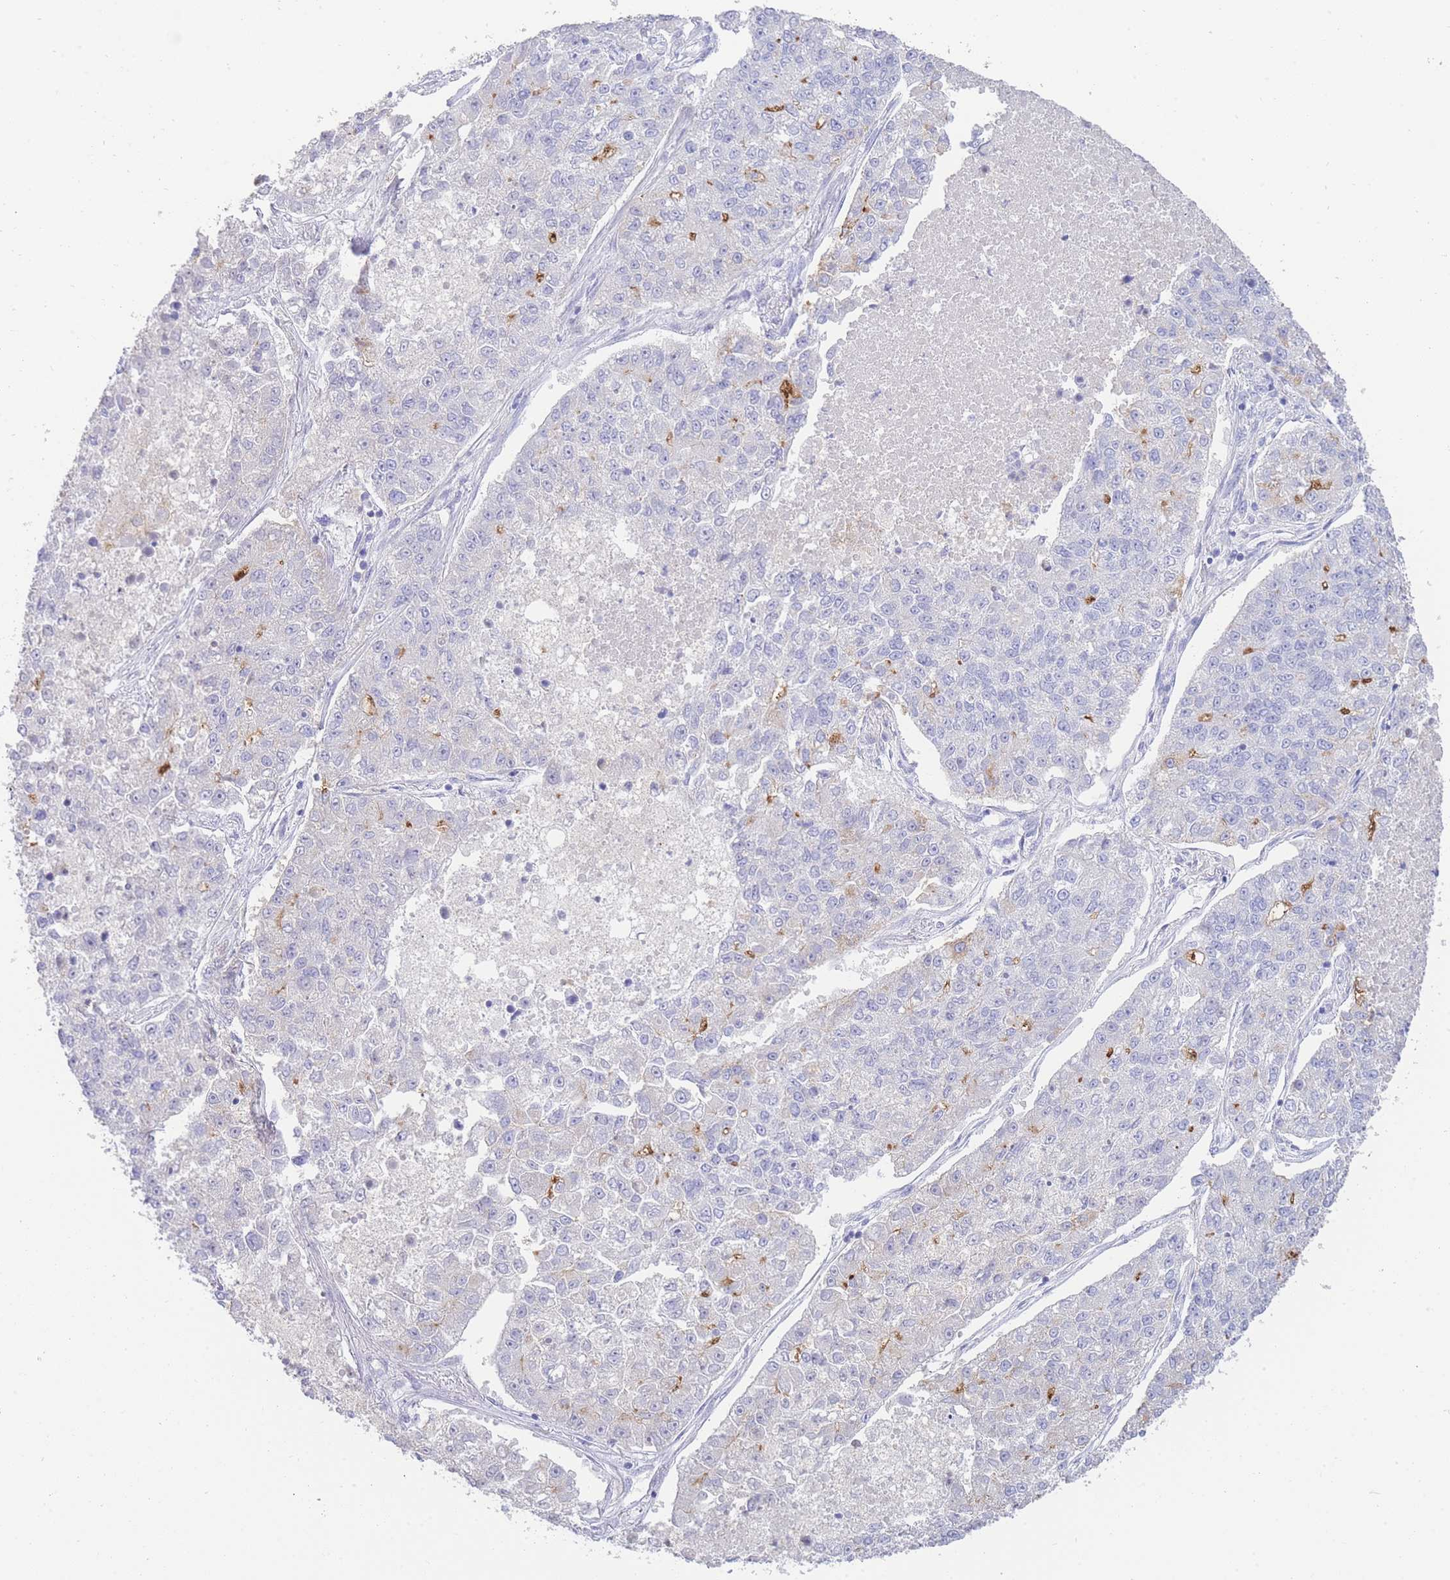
{"staining": {"intensity": "negative", "quantity": "none", "location": "none"}, "tissue": "lung cancer", "cell_type": "Tumor cells", "image_type": "cancer", "snomed": [{"axis": "morphology", "description": "Adenocarcinoma, NOS"}, {"axis": "topography", "description": "Lung"}], "caption": "A histopathology image of adenocarcinoma (lung) stained for a protein displays no brown staining in tumor cells. (Stains: DAB IHC with hematoxylin counter stain, Microscopy: brightfield microscopy at high magnification).", "gene": "LRRC37A", "patient": {"sex": "male", "age": 49}}